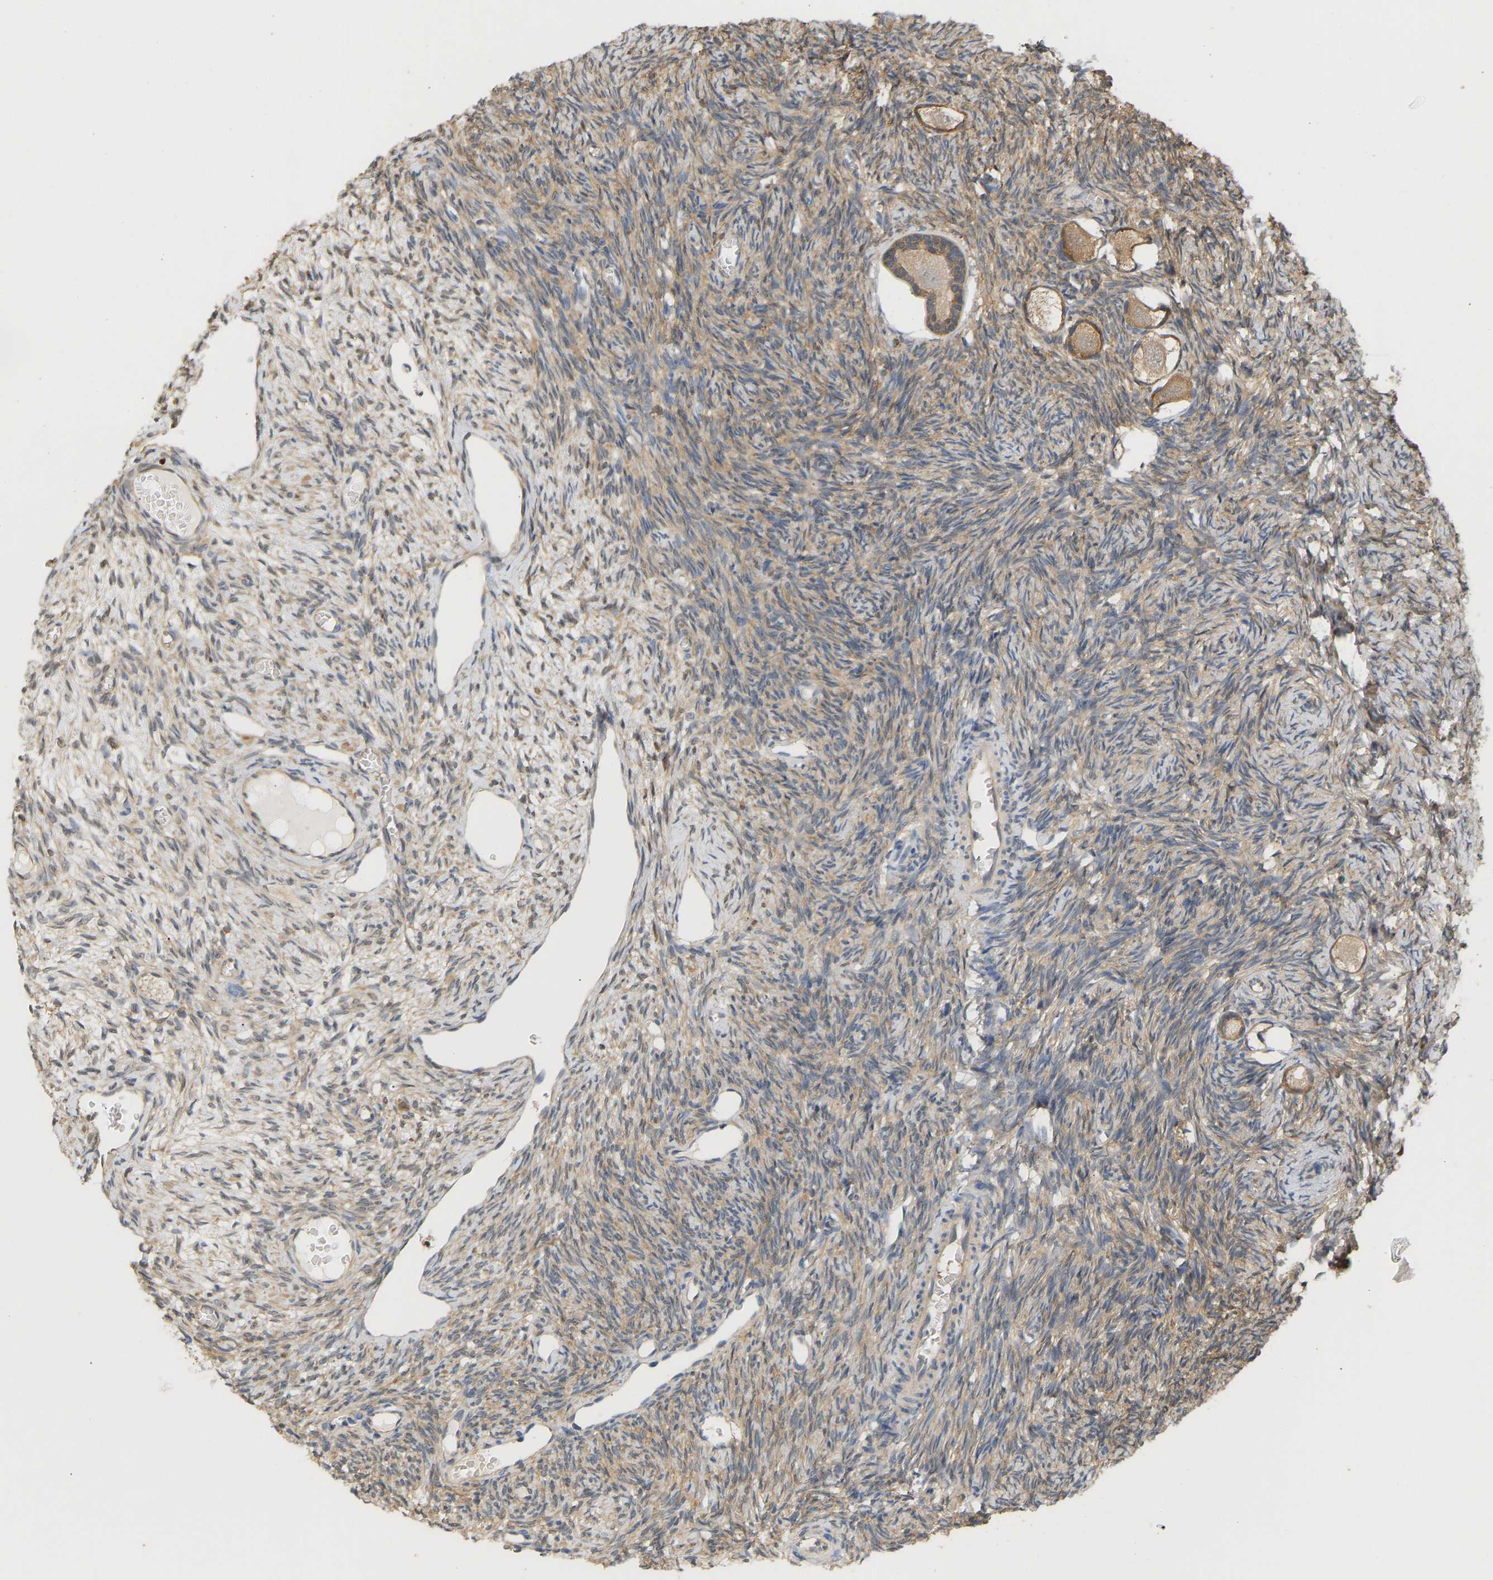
{"staining": {"intensity": "moderate", "quantity": ">75%", "location": "cytoplasmic/membranous"}, "tissue": "ovary", "cell_type": "Follicle cells", "image_type": "normal", "snomed": [{"axis": "morphology", "description": "Normal tissue, NOS"}, {"axis": "topography", "description": "Ovary"}], "caption": "Moderate cytoplasmic/membranous expression for a protein is identified in approximately >75% of follicle cells of normal ovary using immunohistochemistry.", "gene": "ENO1", "patient": {"sex": "female", "age": 27}}